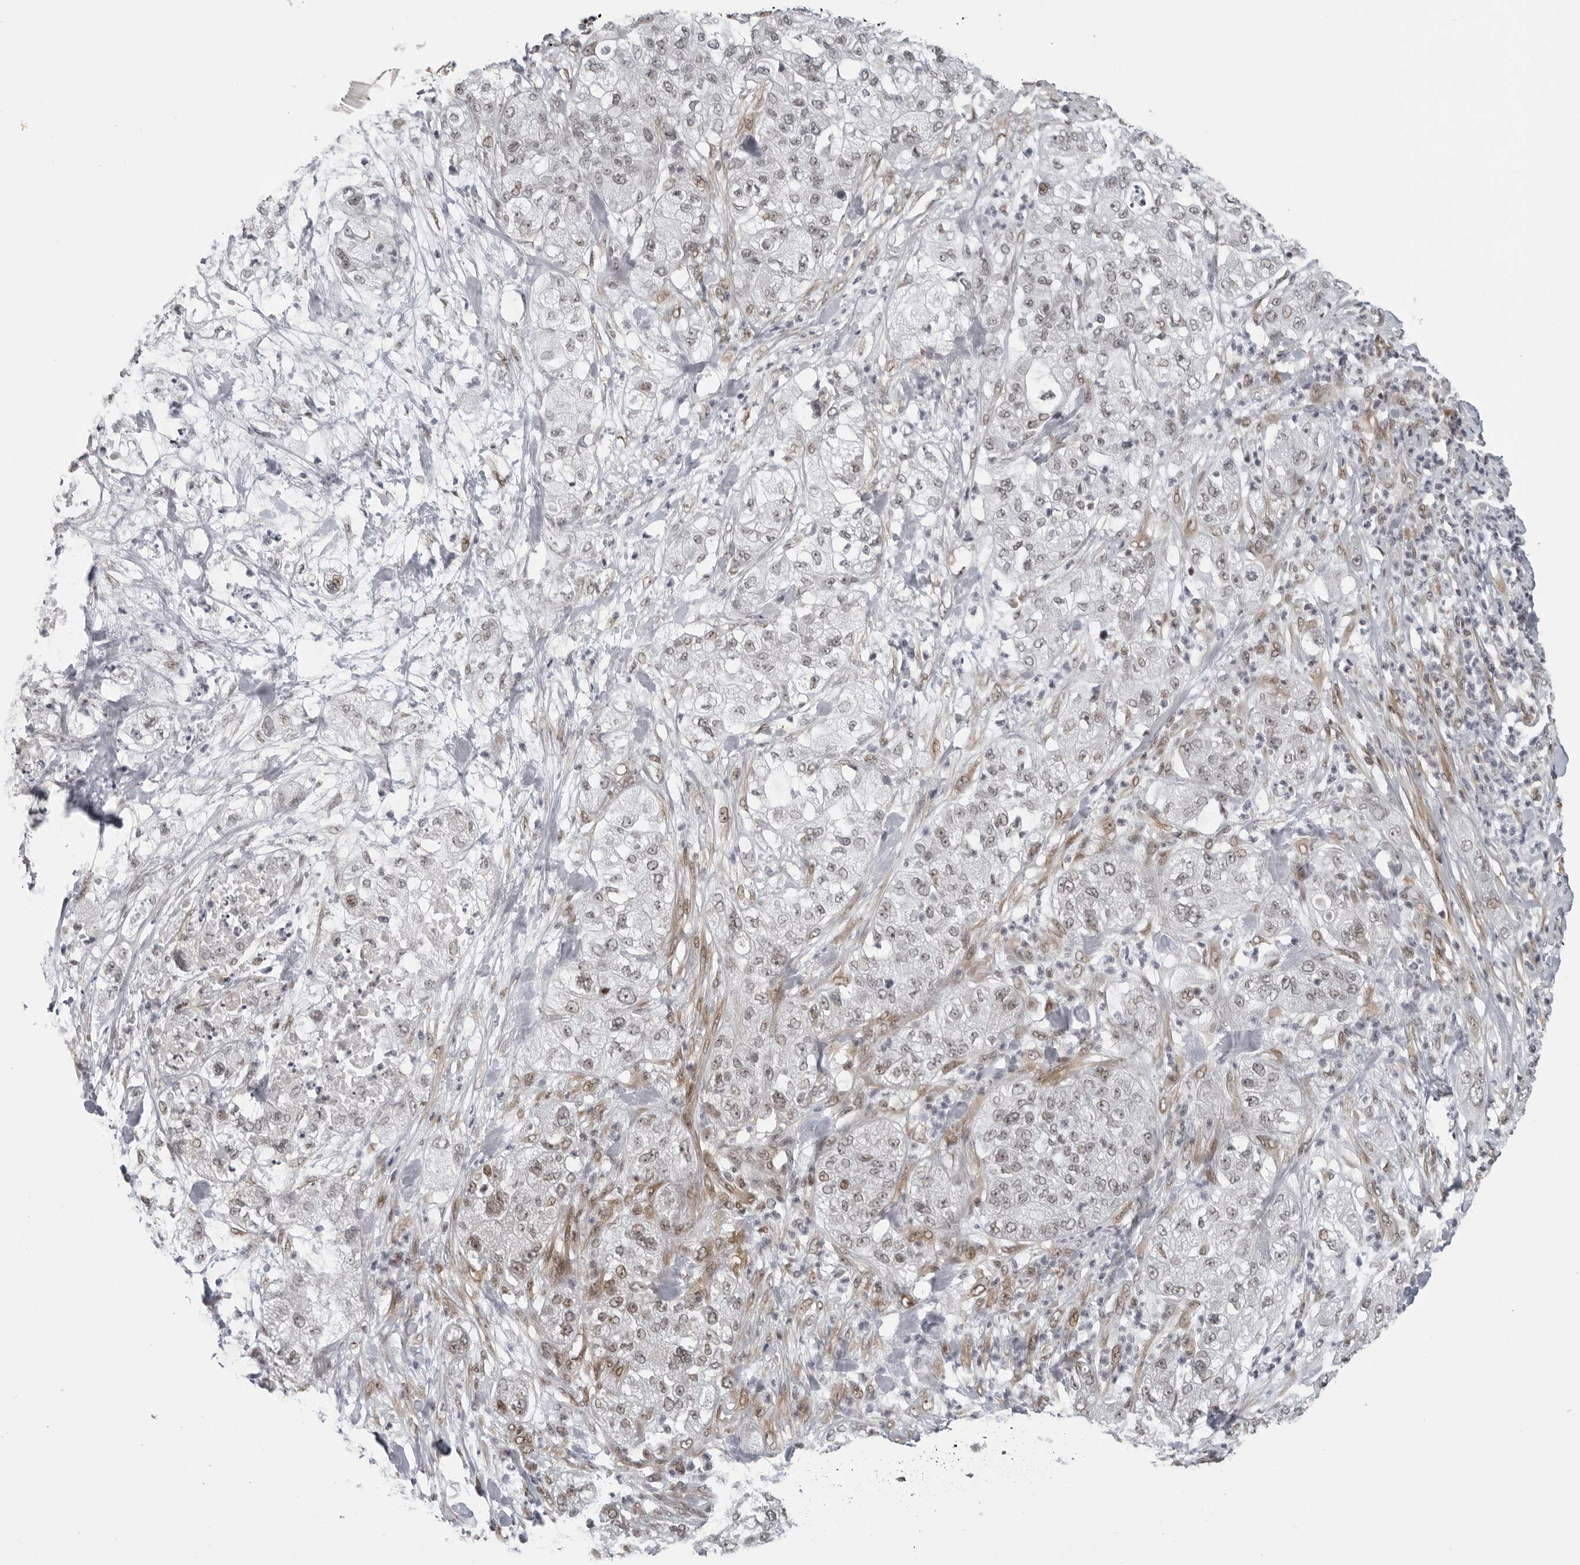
{"staining": {"intensity": "weak", "quantity": "25%-75%", "location": "nuclear"}, "tissue": "pancreatic cancer", "cell_type": "Tumor cells", "image_type": "cancer", "snomed": [{"axis": "morphology", "description": "Adenocarcinoma, NOS"}, {"axis": "topography", "description": "Pancreas"}], "caption": "Immunohistochemistry (IHC) micrograph of human pancreatic cancer (adenocarcinoma) stained for a protein (brown), which displays low levels of weak nuclear staining in approximately 25%-75% of tumor cells.", "gene": "MAF", "patient": {"sex": "female", "age": 78}}